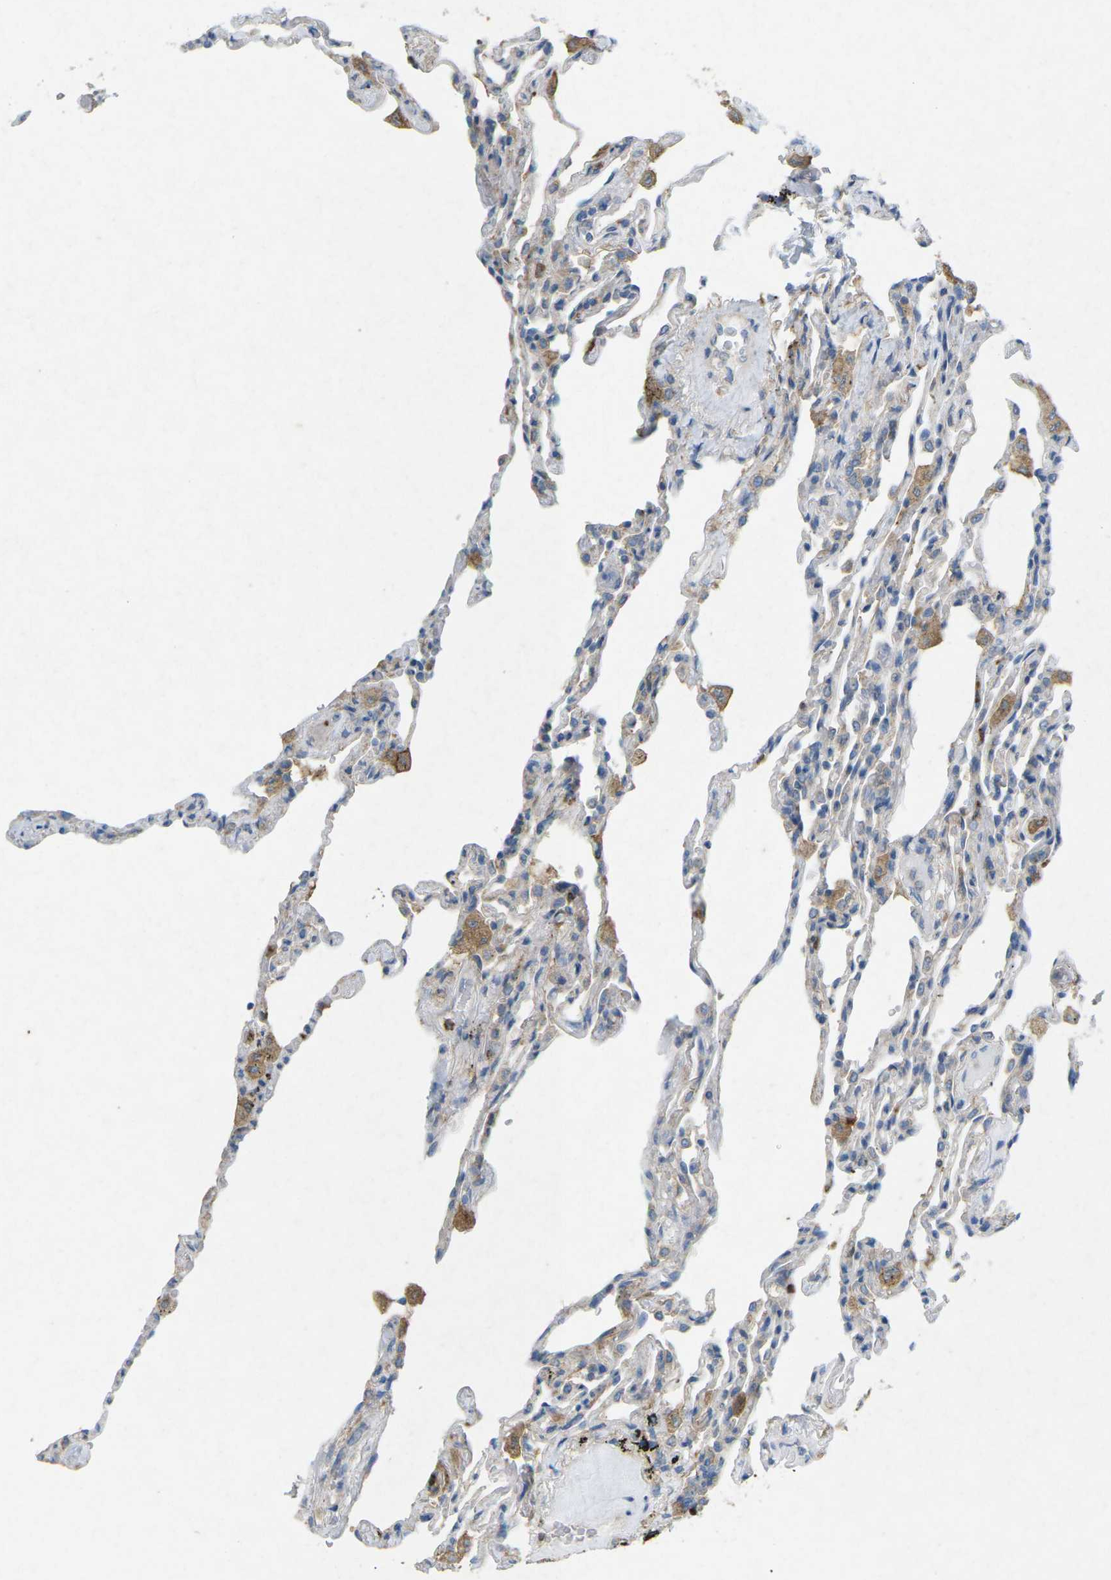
{"staining": {"intensity": "weak", "quantity": "<25%", "location": "cytoplasmic/membranous"}, "tissue": "lung", "cell_type": "Alveolar cells", "image_type": "normal", "snomed": [{"axis": "morphology", "description": "Normal tissue, NOS"}, {"axis": "topography", "description": "Lung"}], "caption": "Alveolar cells are negative for protein expression in normal human lung. (DAB (3,3'-diaminobenzidine) immunohistochemistry (IHC), high magnification).", "gene": "STK11", "patient": {"sex": "male", "age": 59}}